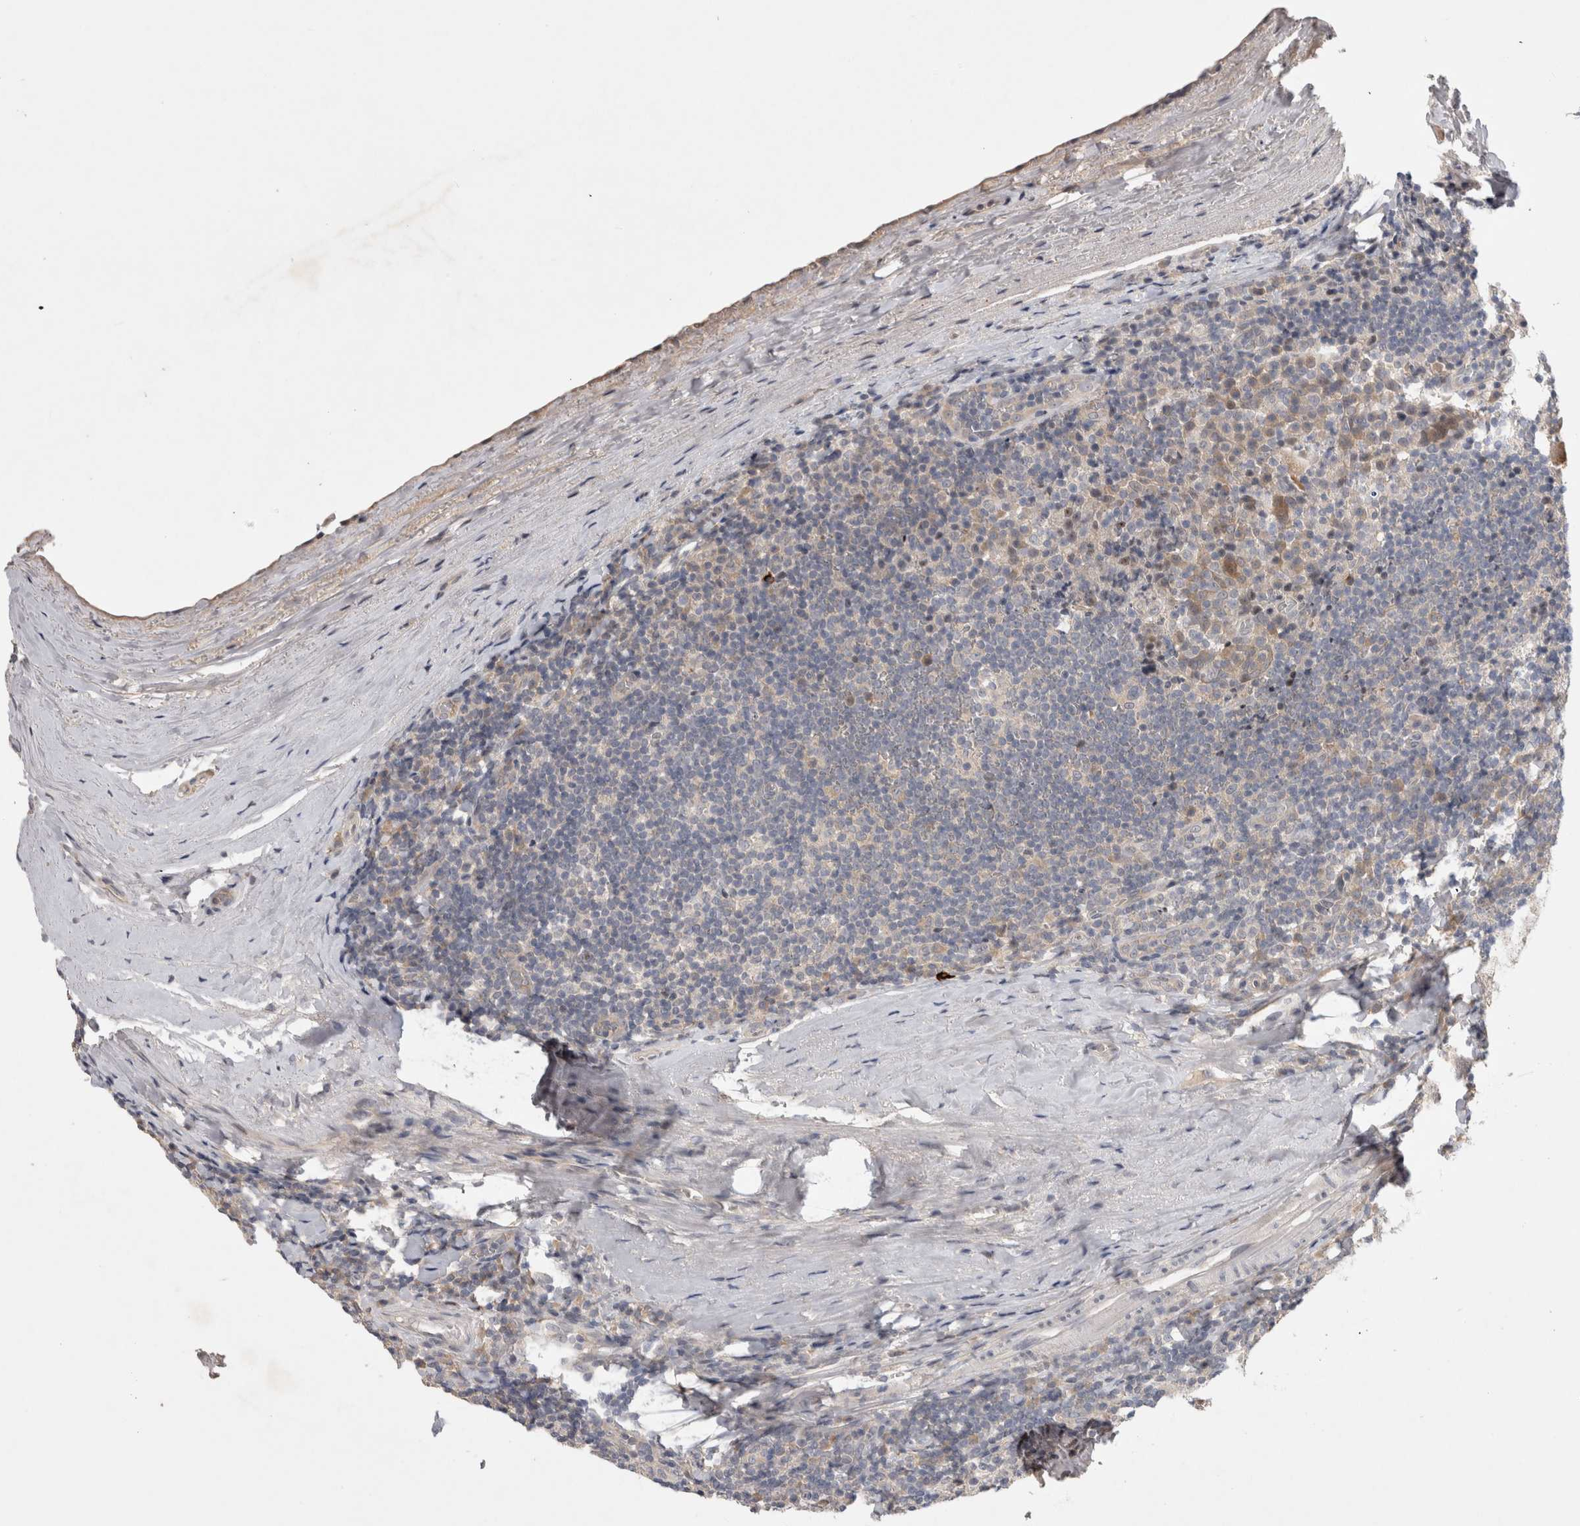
{"staining": {"intensity": "negative", "quantity": "none", "location": "none"}, "tissue": "tonsil", "cell_type": "Germinal center cells", "image_type": "normal", "snomed": [{"axis": "morphology", "description": "Normal tissue, NOS"}, {"axis": "topography", "description": "Tonsil"}], "caption": "IHC micrograph of benign human tonsil stained for a protein (brown), which reveals no staining in germinal center cells. (DAB (3,3'-diaminobenzidine) IHC, high magnification).", "gene": "CERS3", "patient": {"sex": "male", "age": 37}}